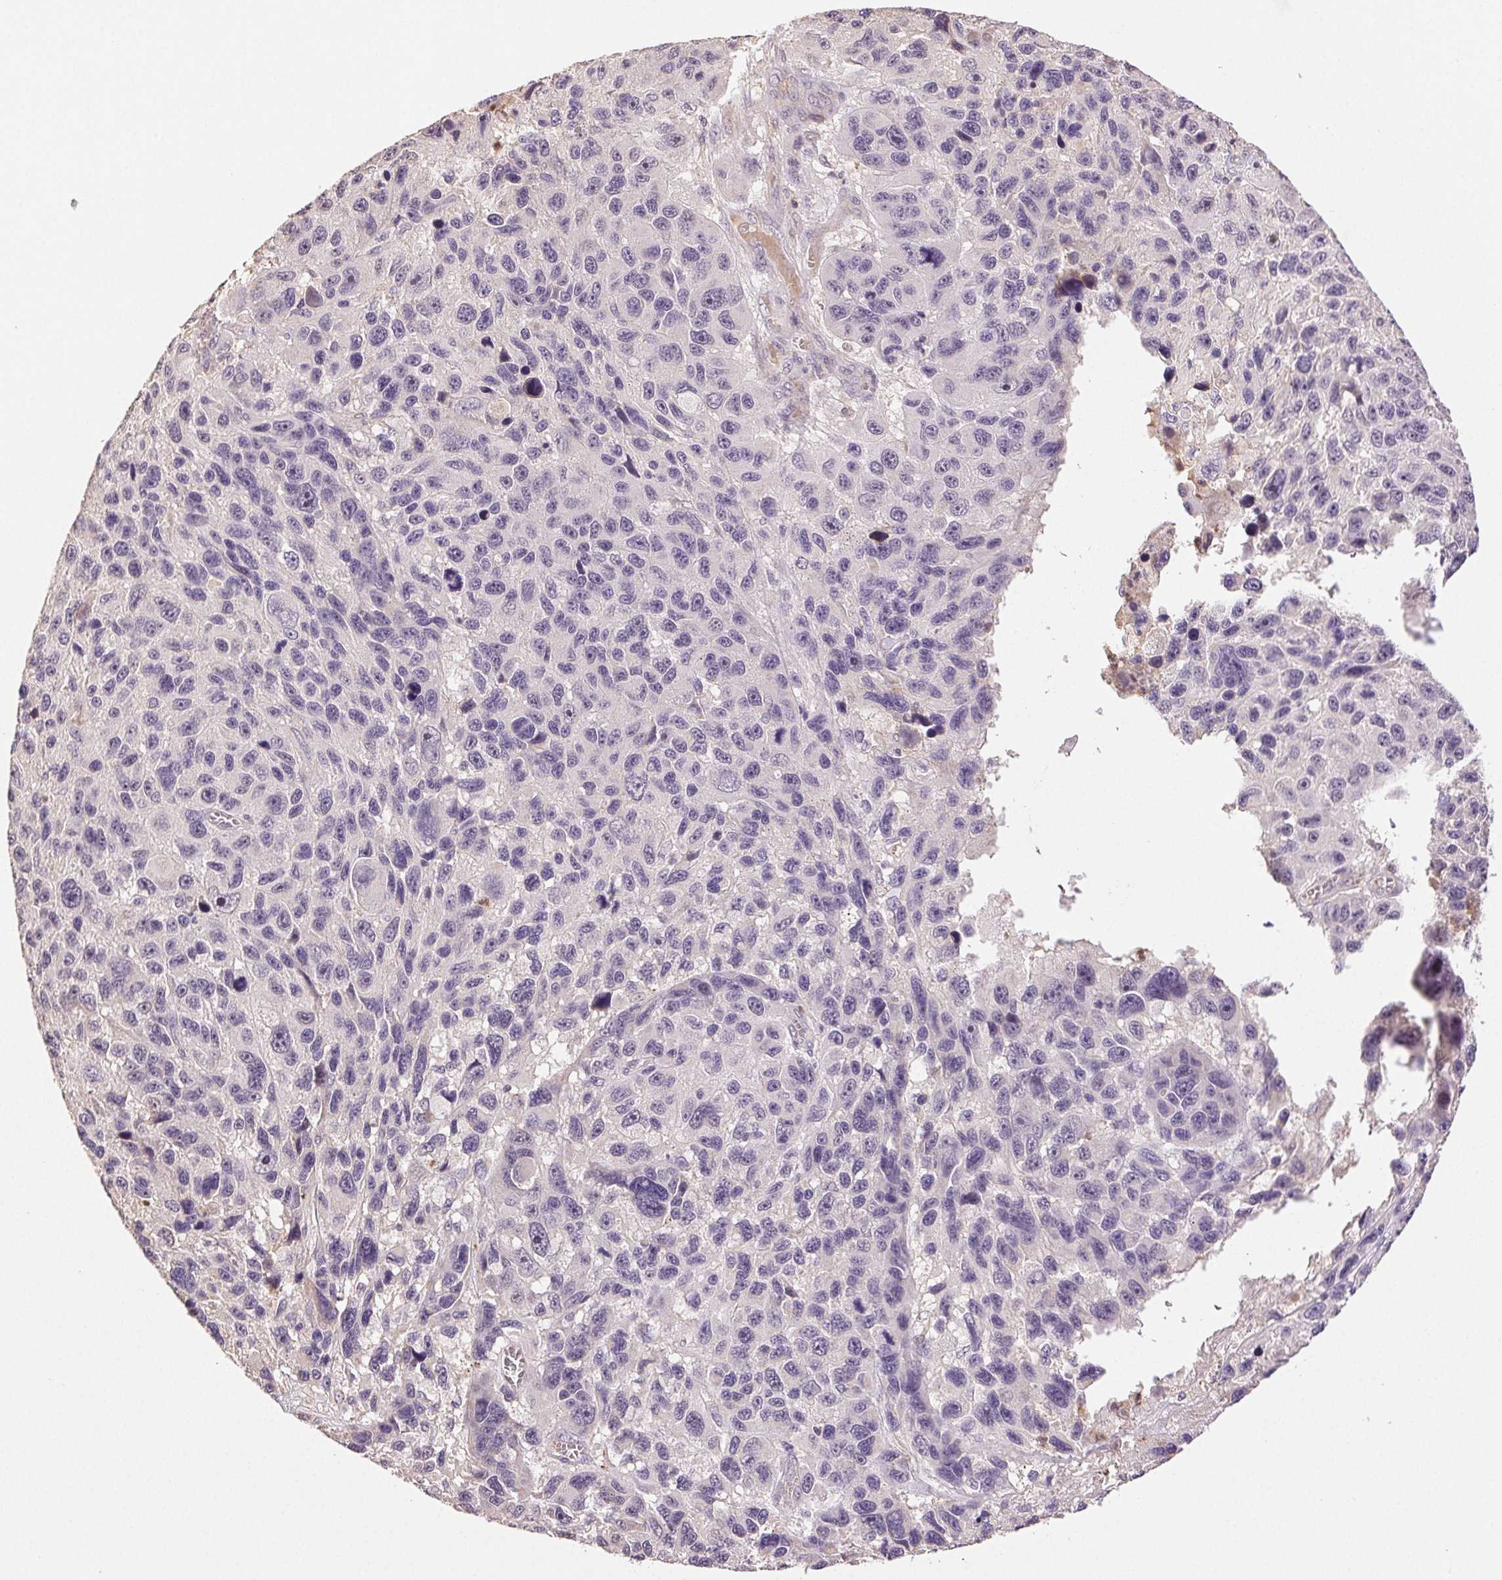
{"staining": {"intensity": "negative", "quantity": "none", "location": "none"}, "tissue": "melanoma", "cell_type": "Tumor cells", "image_type": "cancer", "snomed": [{"axis": "morphology", "description": "Malignant melanoma, NOS"}, {"axis": "topography", "description": "Skin"}], "caption": "The image shows no staining of tumor cells in malignant melanoma.", "gene": "TMEM253", "patient": {"sex": "male", "age": 53}}